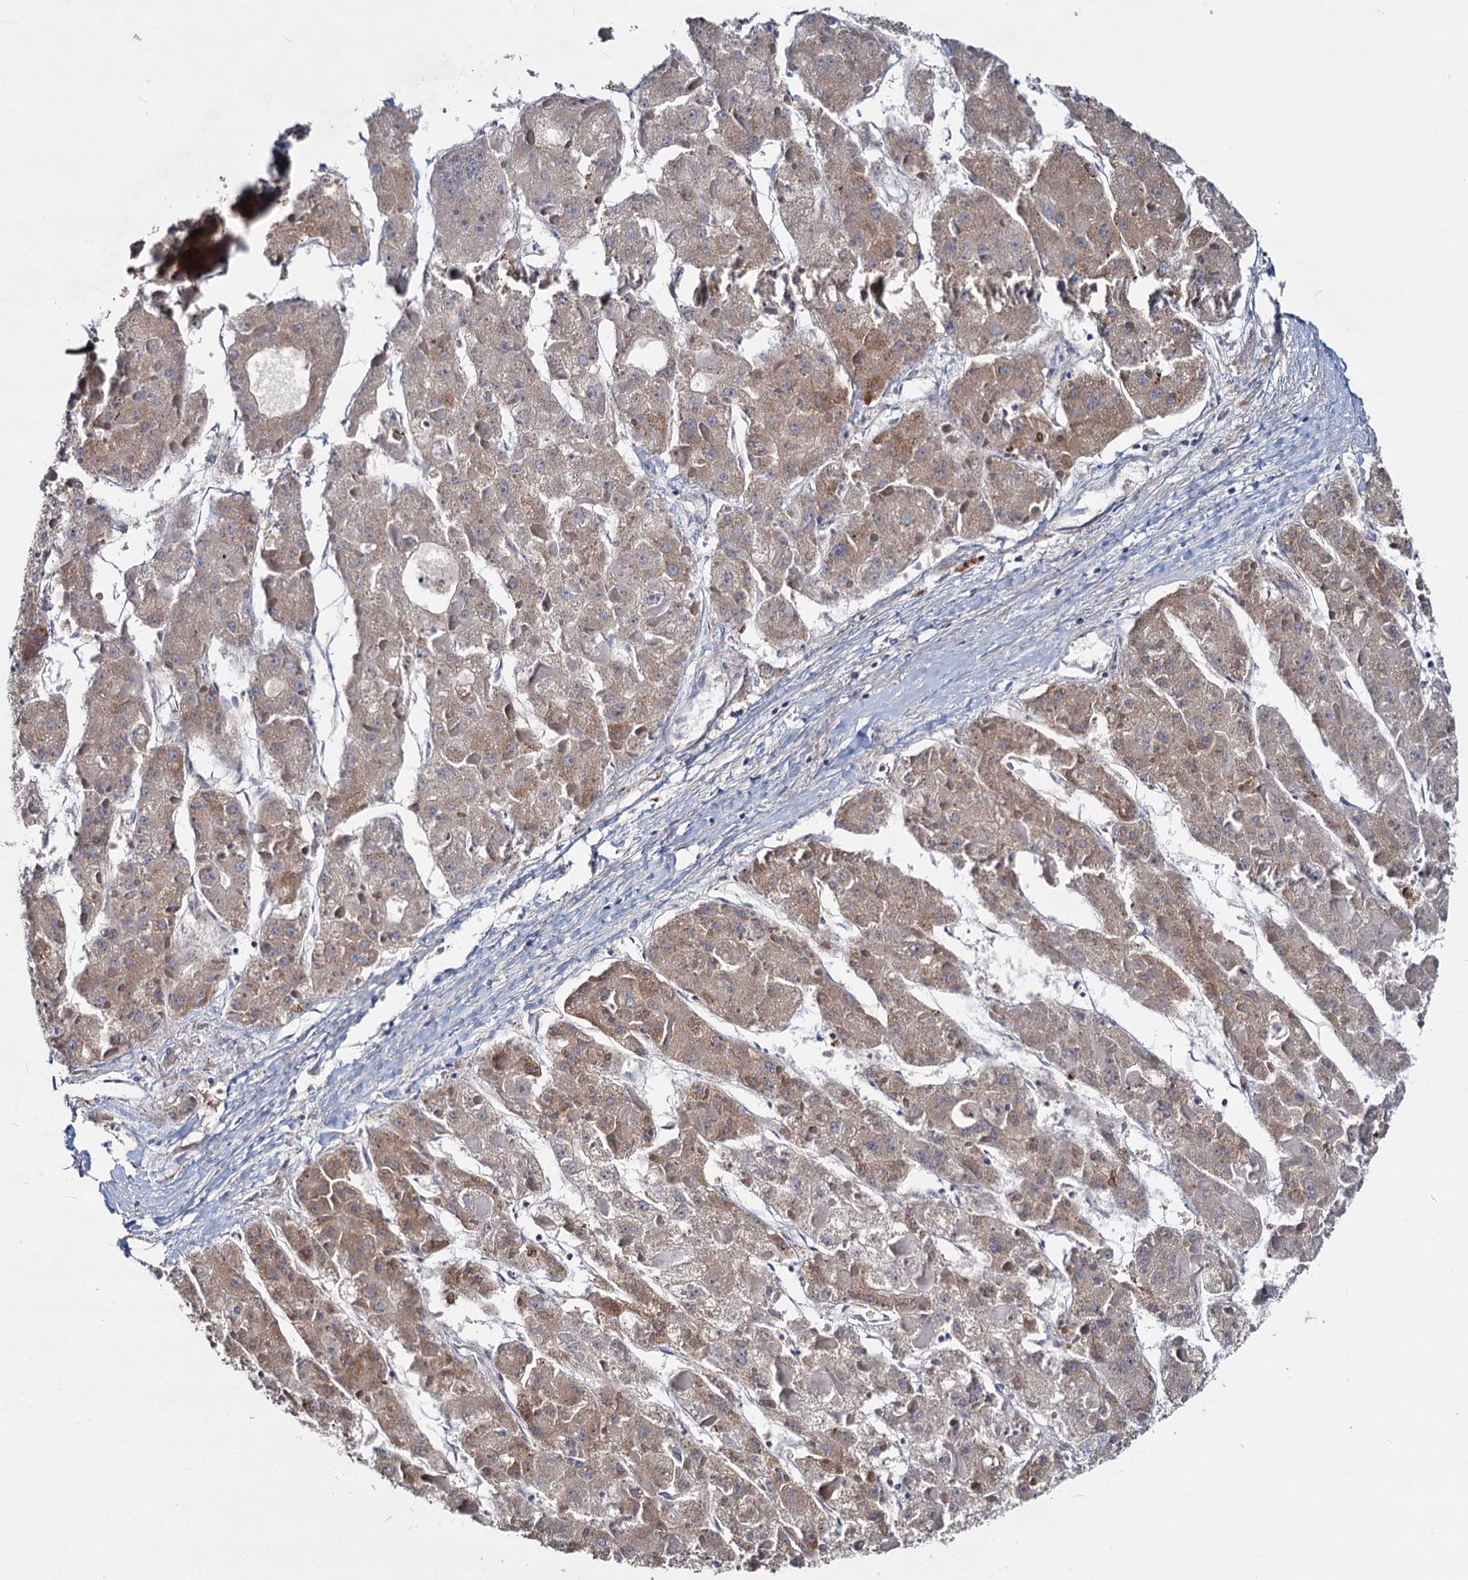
{"staining": {"intensity": "moderate", "quantity": "25%-75%", "location": "cytoplasmic/membranous"}, "tissue": "liver cancer", "cell_type": "Tumor cells", "image_type": "cancer", "snomed": [{"axis": "morphology", "description": "Carcinoma, Hepatocellular, NOS"}, {"axis": "topography", "description": "Liver"}], "caption": "This micrograph exhibits immunohistochemistry (IHC) staining of liver hepatocellular carcinoma, with medium moderate cytoplasmic/membranous staining in about 25%-75% of tumor cells.", "gene": "DCUN1D2", "patient": {"sex": "female", "age": 73}}